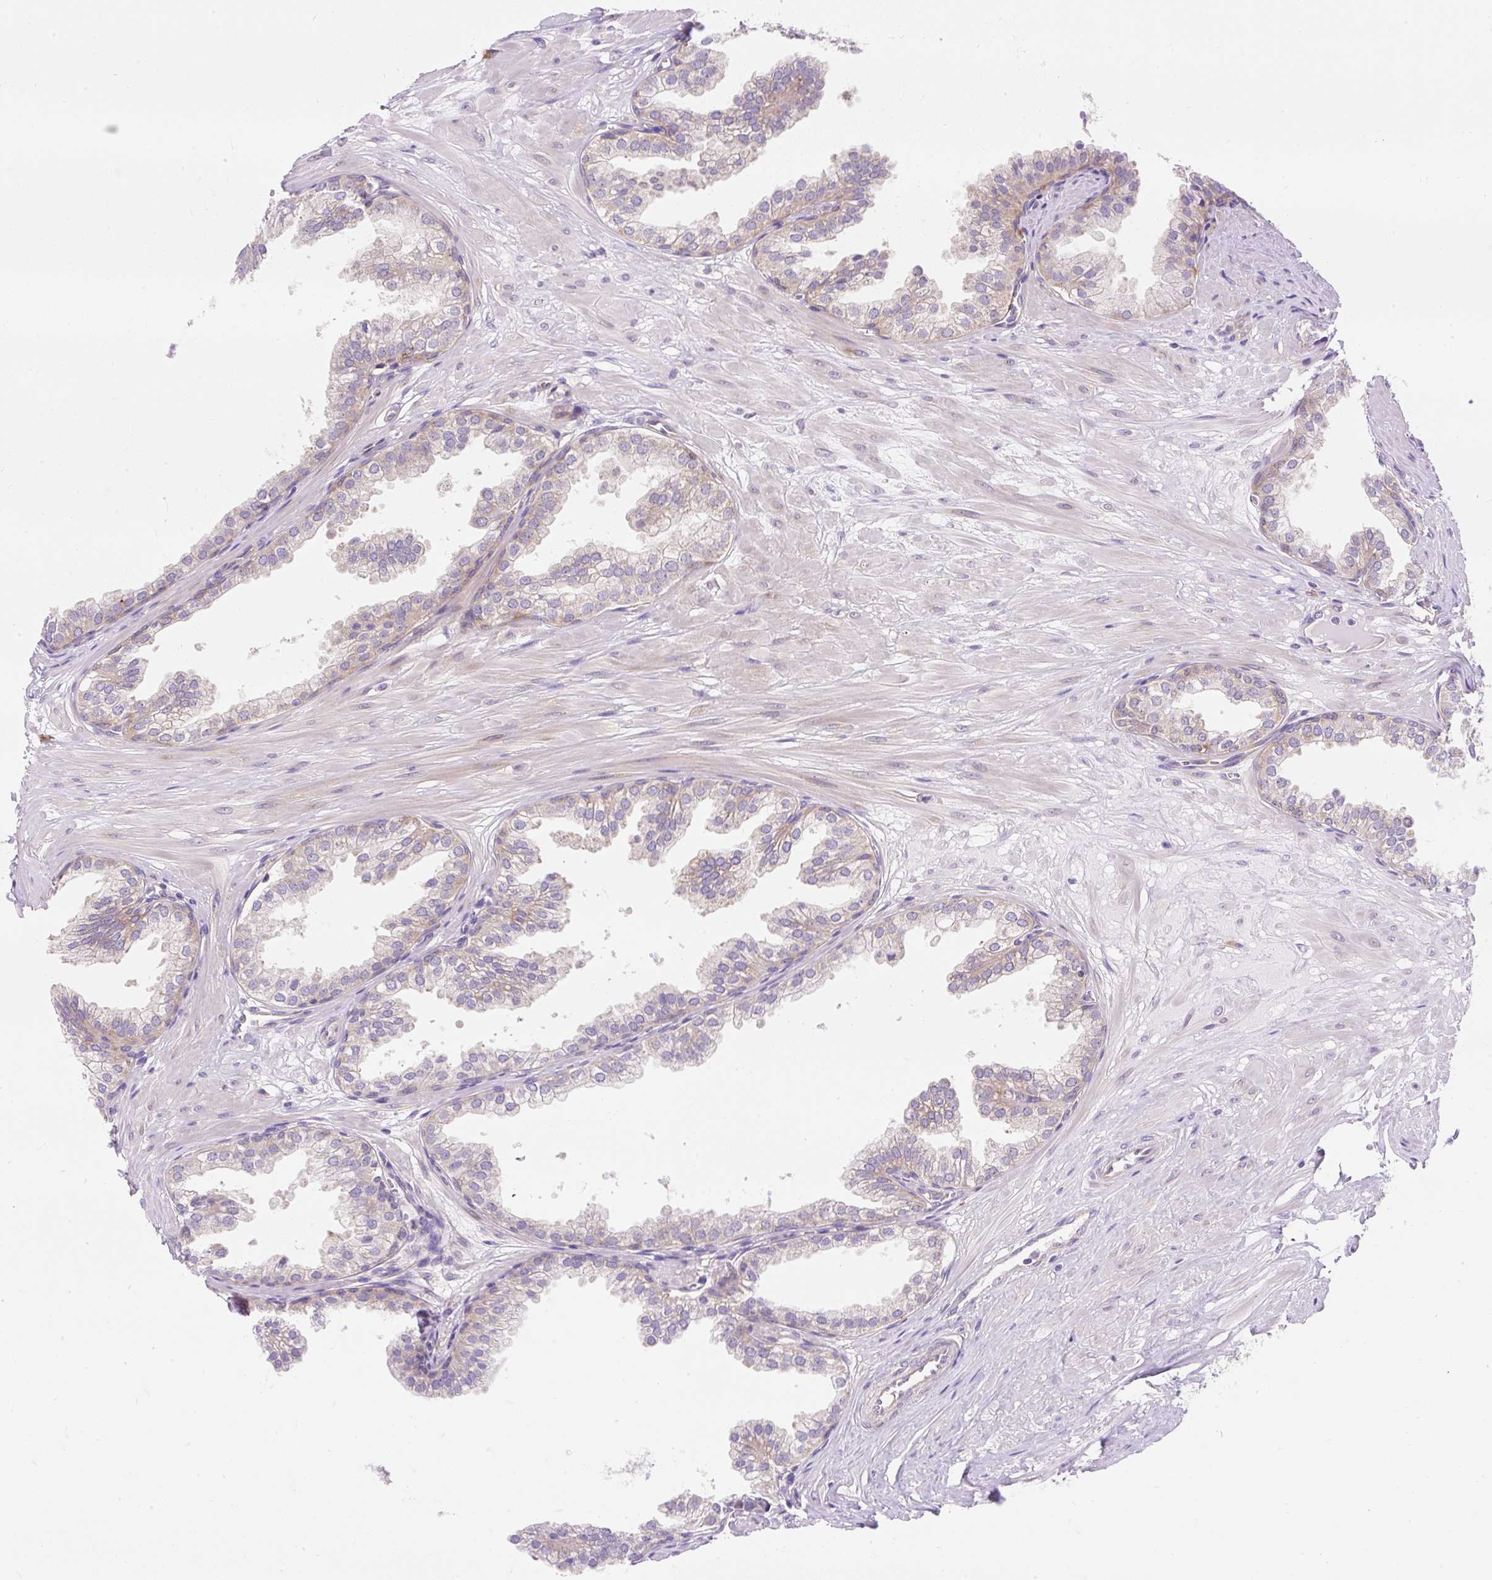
{"staining": {"intensity": "moderate", "quantity": "25%-75%", "location": "cytoplasmic/membranous"}, "tissue": "prostate", "cell_type": "Glandular cells", "image_type": "normal", "snomed": [{"axis": "morphology", "description": "Normal tissue, NOS"}, {"axis": "topography", "description": "Prostate"}, {"axis": "topography", "description": "Peripheral nerve tissue"}], "caption": "A medium amount of moderate cytoplasmic/membranous positivity is seen in approximately 25%-75% of glandular cells in unremarkable prostate.", "gene": "GPR45", "patient": {"sex": "male", "age": 55}}